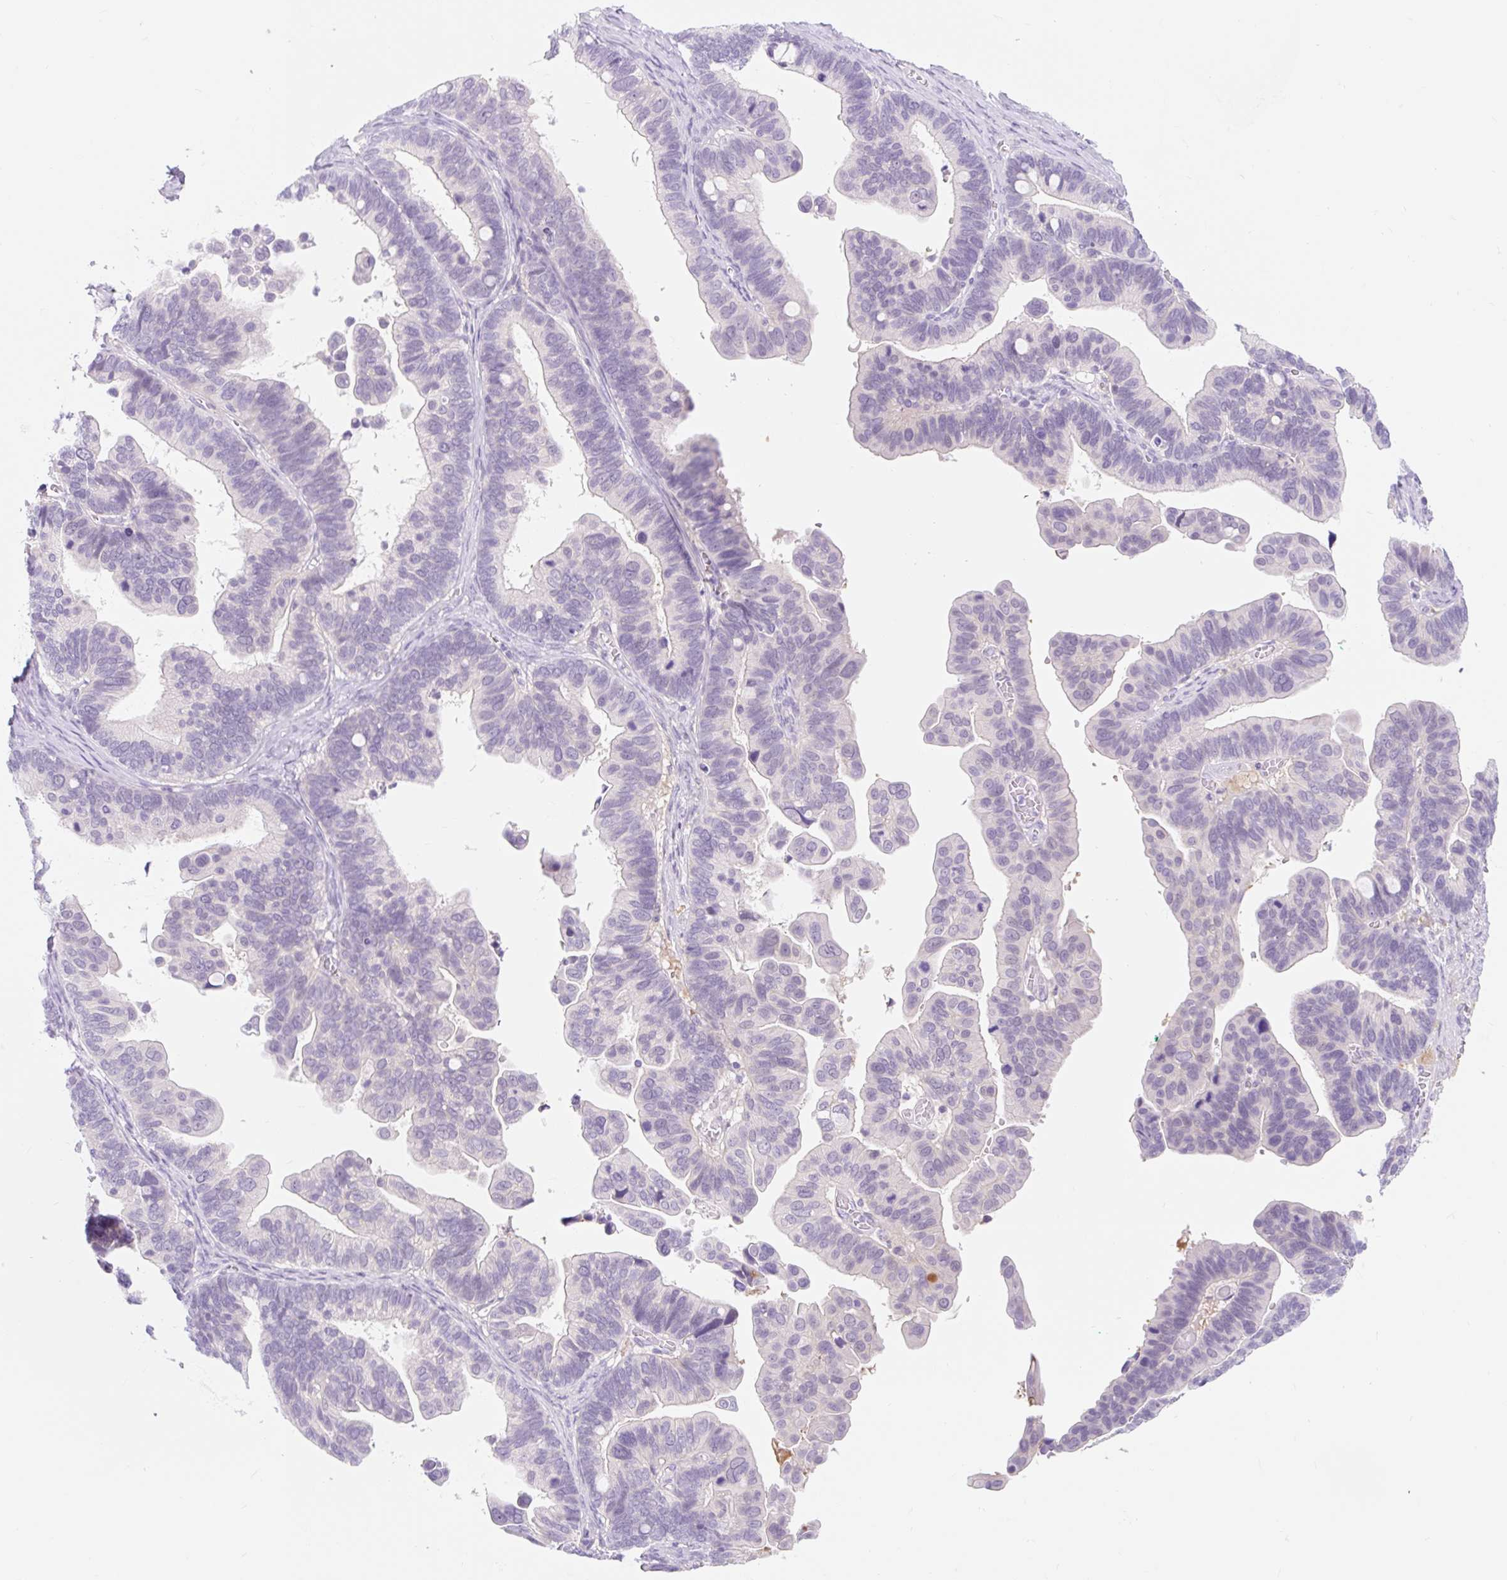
{"staining": {"intensity": "negative", "quantity": "none", "location": "none"}, "tissue": "ovarian cancer", "cell_type": "Tumor cells", "image_type": "cancer", "snomed": [{"axis": "morphology", "description": "Cystadenocarcinoma, serous, NOS"}, {"axis": "topography", "description": "Ovary"}], "caption": "Immunohistochemistry (IHC) histopathology image of serous cystadenocarcinoma (ovarian) stained for a protein (brown), which reveals no positivity in tumor cells.", "gene": "SLC28A1", "patient": {"sex": "female", "age": 56}}